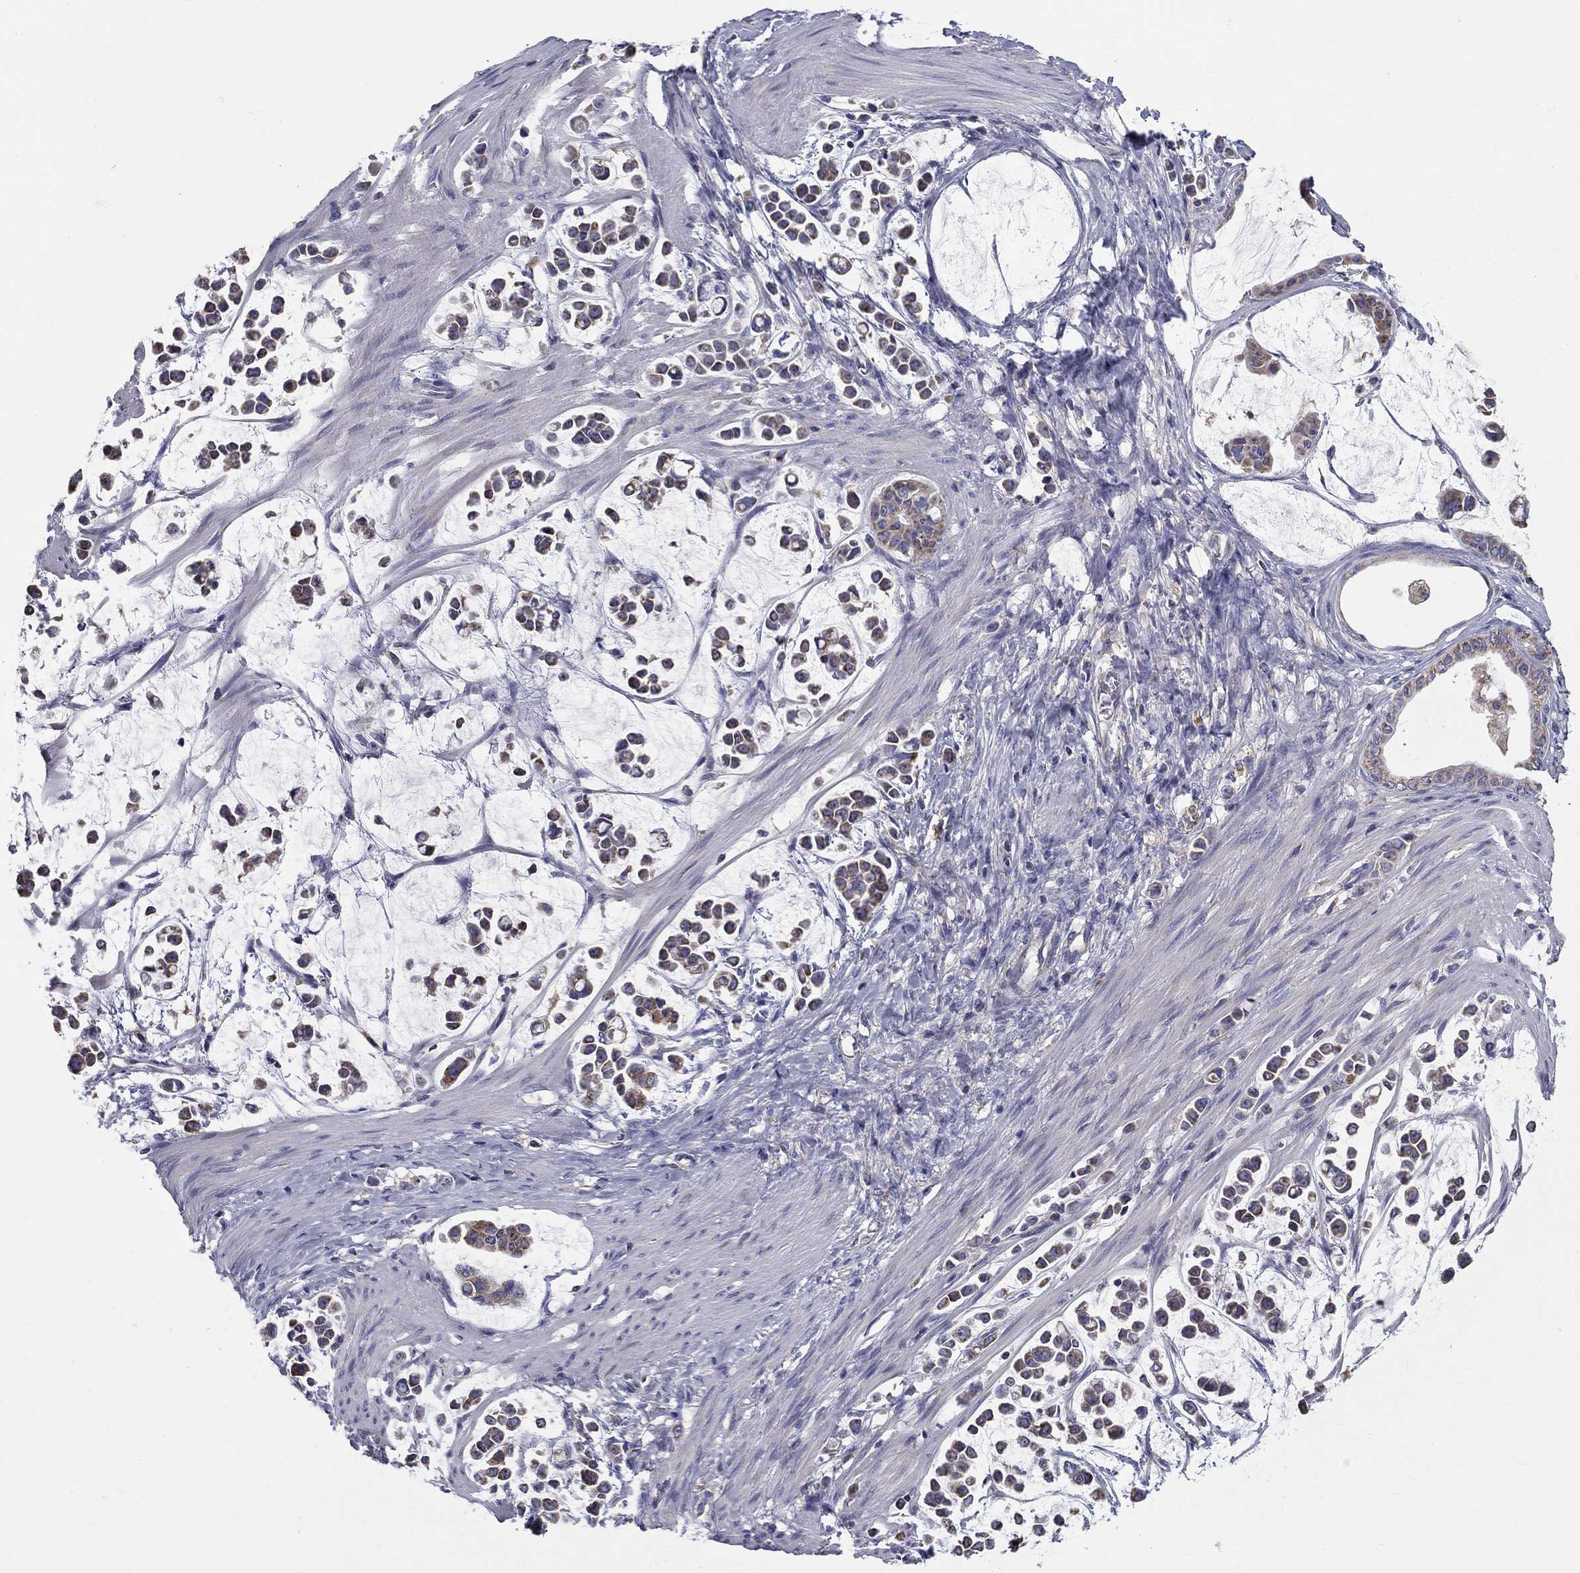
{"staining": {"intensity": "weak", "quantity": "25%-75%", "location": "cytoplasmic/membranous"}, "tissue": "stomach cancer", "cell_type": "Tumor cells", "image_type": "cancer", "snomed": [{"axis": "morphology", "description": "Adenocarcinoma, NOS"}, {"axis": "topography", "description": "Stomach"}], "caption": "This photomicrograph reveals adenocarcinoma (stomach) stained with immunohistochemistry to label a protein in brown. The cytoplasmic/membranous of tumor cells show weak positivity for the protein. Nuclei are counter-stained blue.", "gene": "NME5", "patient": {"sex": "male", "age": 82}}